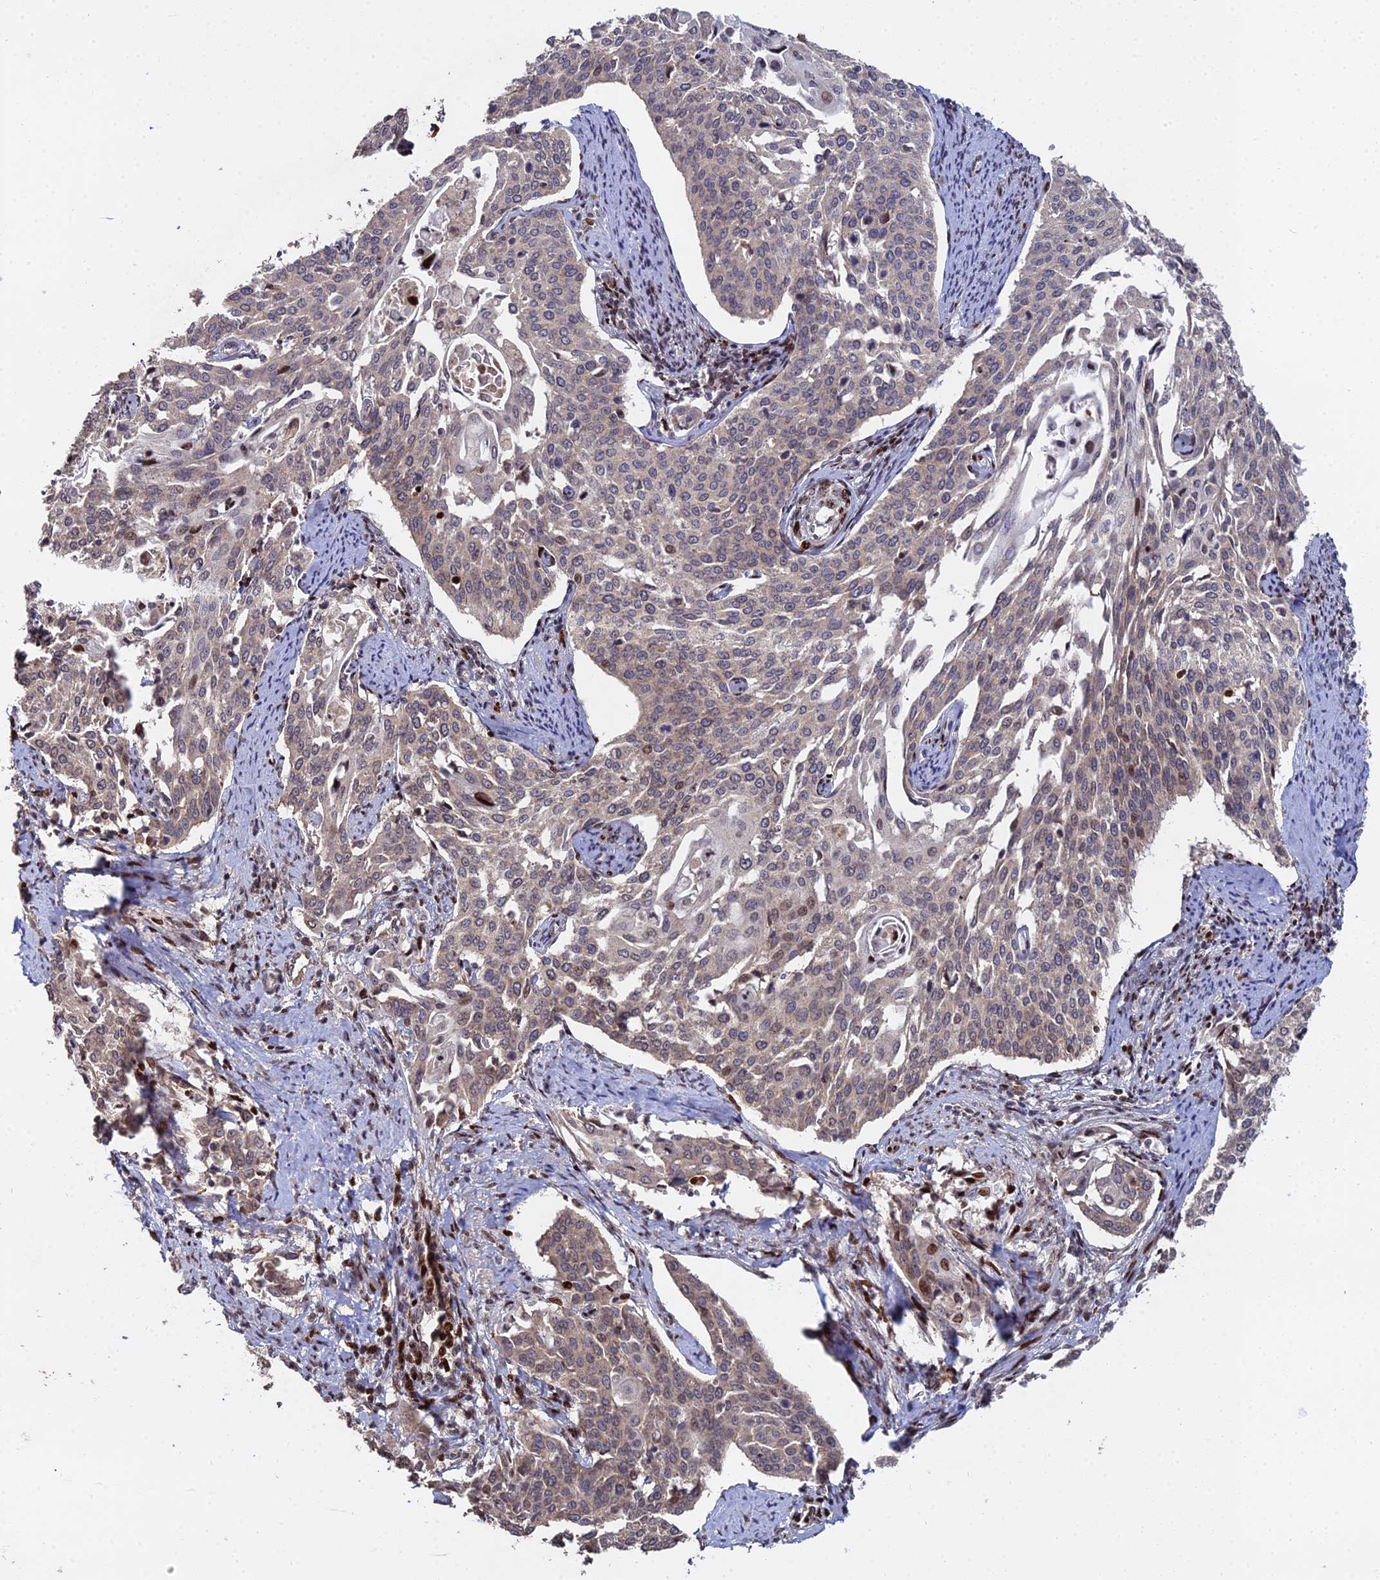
{"staining": {"intensity": "moderate", "quantity": "25%-75%", "location": "cytoplasmic/membranous"}, "tissue": "cervical cancer", "cell_type": "Tumor cells", "image_type": "cancer", "snomed": [{"axis": "morphology", "description": "Squamous cell carcinoma, NOS"}, {"axis": "topography", "description": "Cervix"}], "caption": "Cervical cancer stained with a protein marker shows moderate staining in tumor cells.", "gene": "RBMS2", "patient": {"sex": "female", "age": 44}}